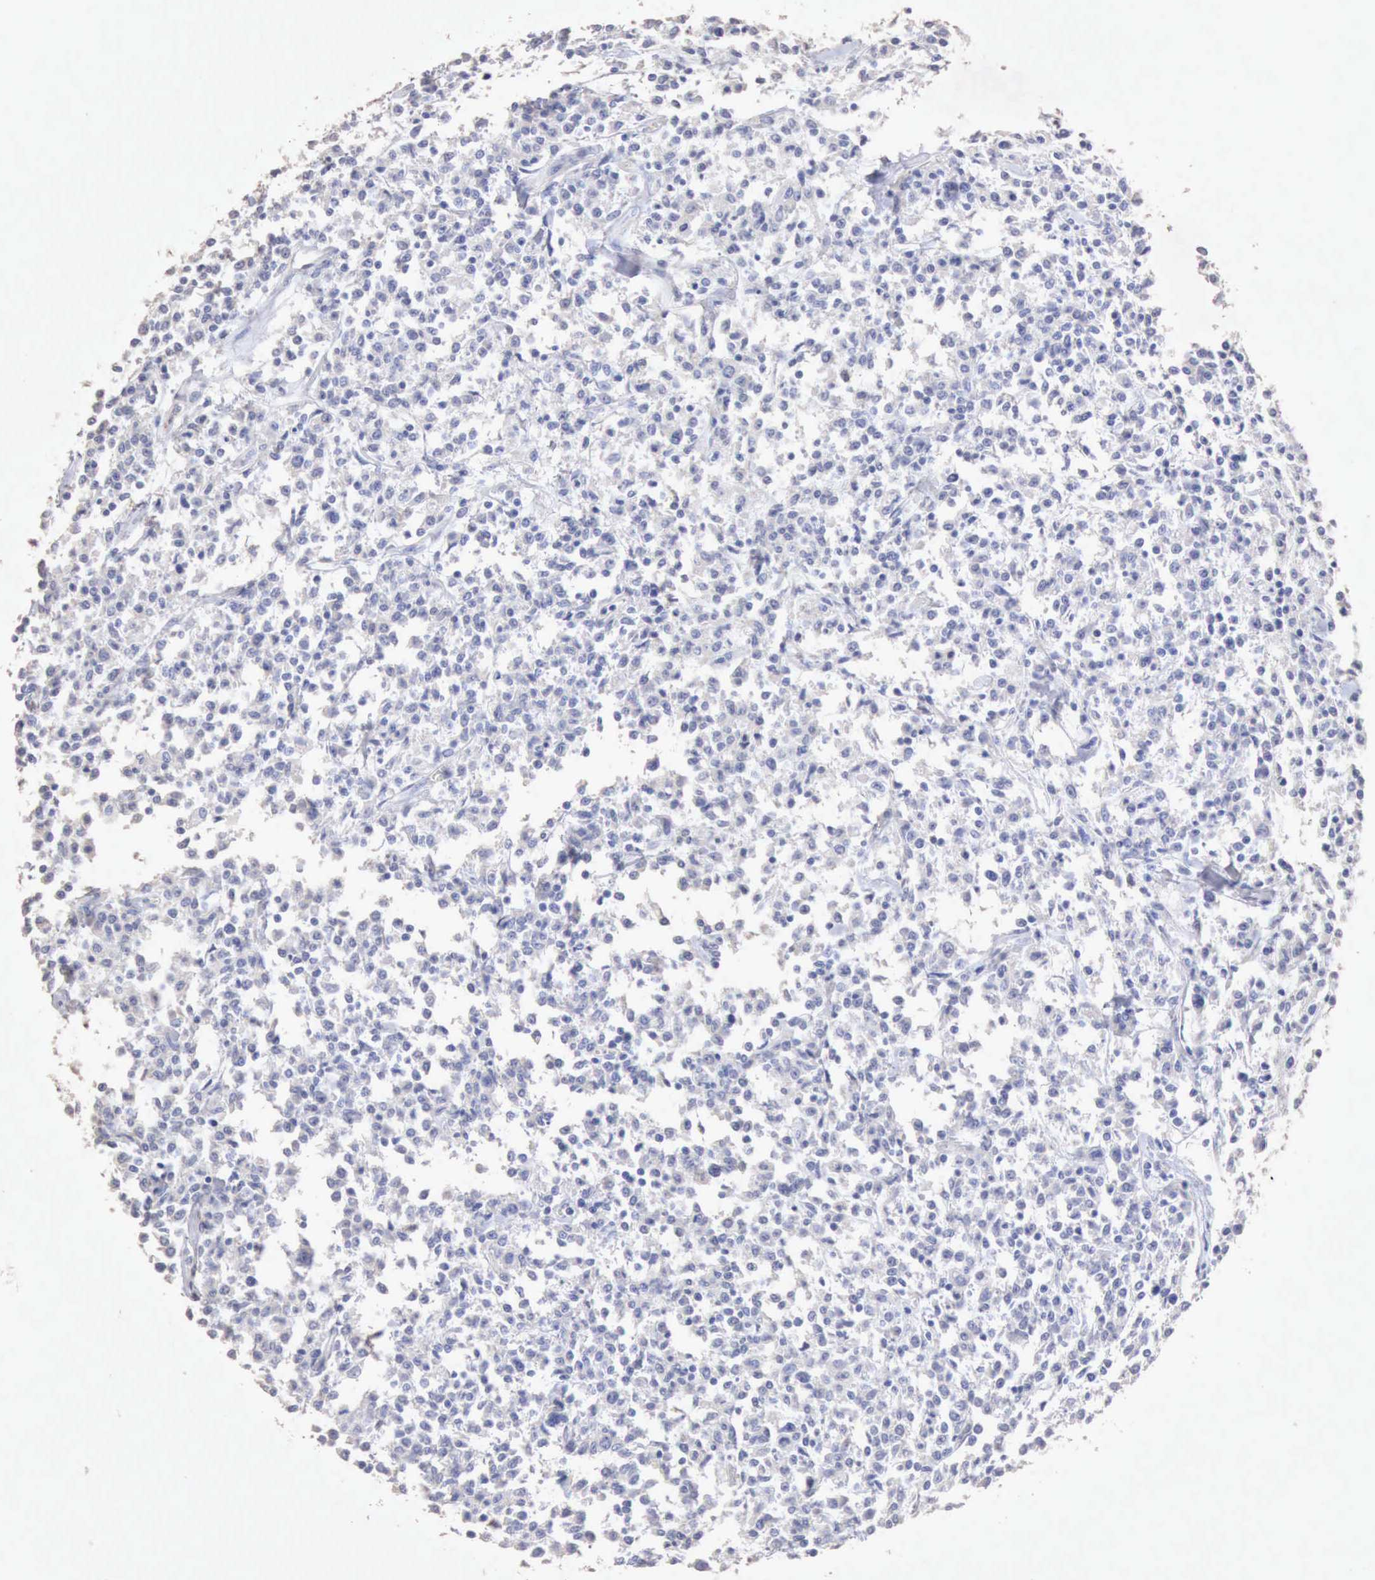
{"staining": {"intensity": "negative", "quantity": "none", "location": "none"}, "tissue": "lymphoma", "cell_type": "Tumor cells", "image_type": "cancer", "snomed": [{"axis": "morphology", "description": "Malignant lymphoma, non-Hodgkin's type, Low grade"}, {"axis": "topography", "description": "Small intestine"}], "caption": "The histopathology image exhibits no significant staining in tumor cells of lymphoma.", "gene": "KRT6B", "patient": {"sex": "female", "age": 59}}